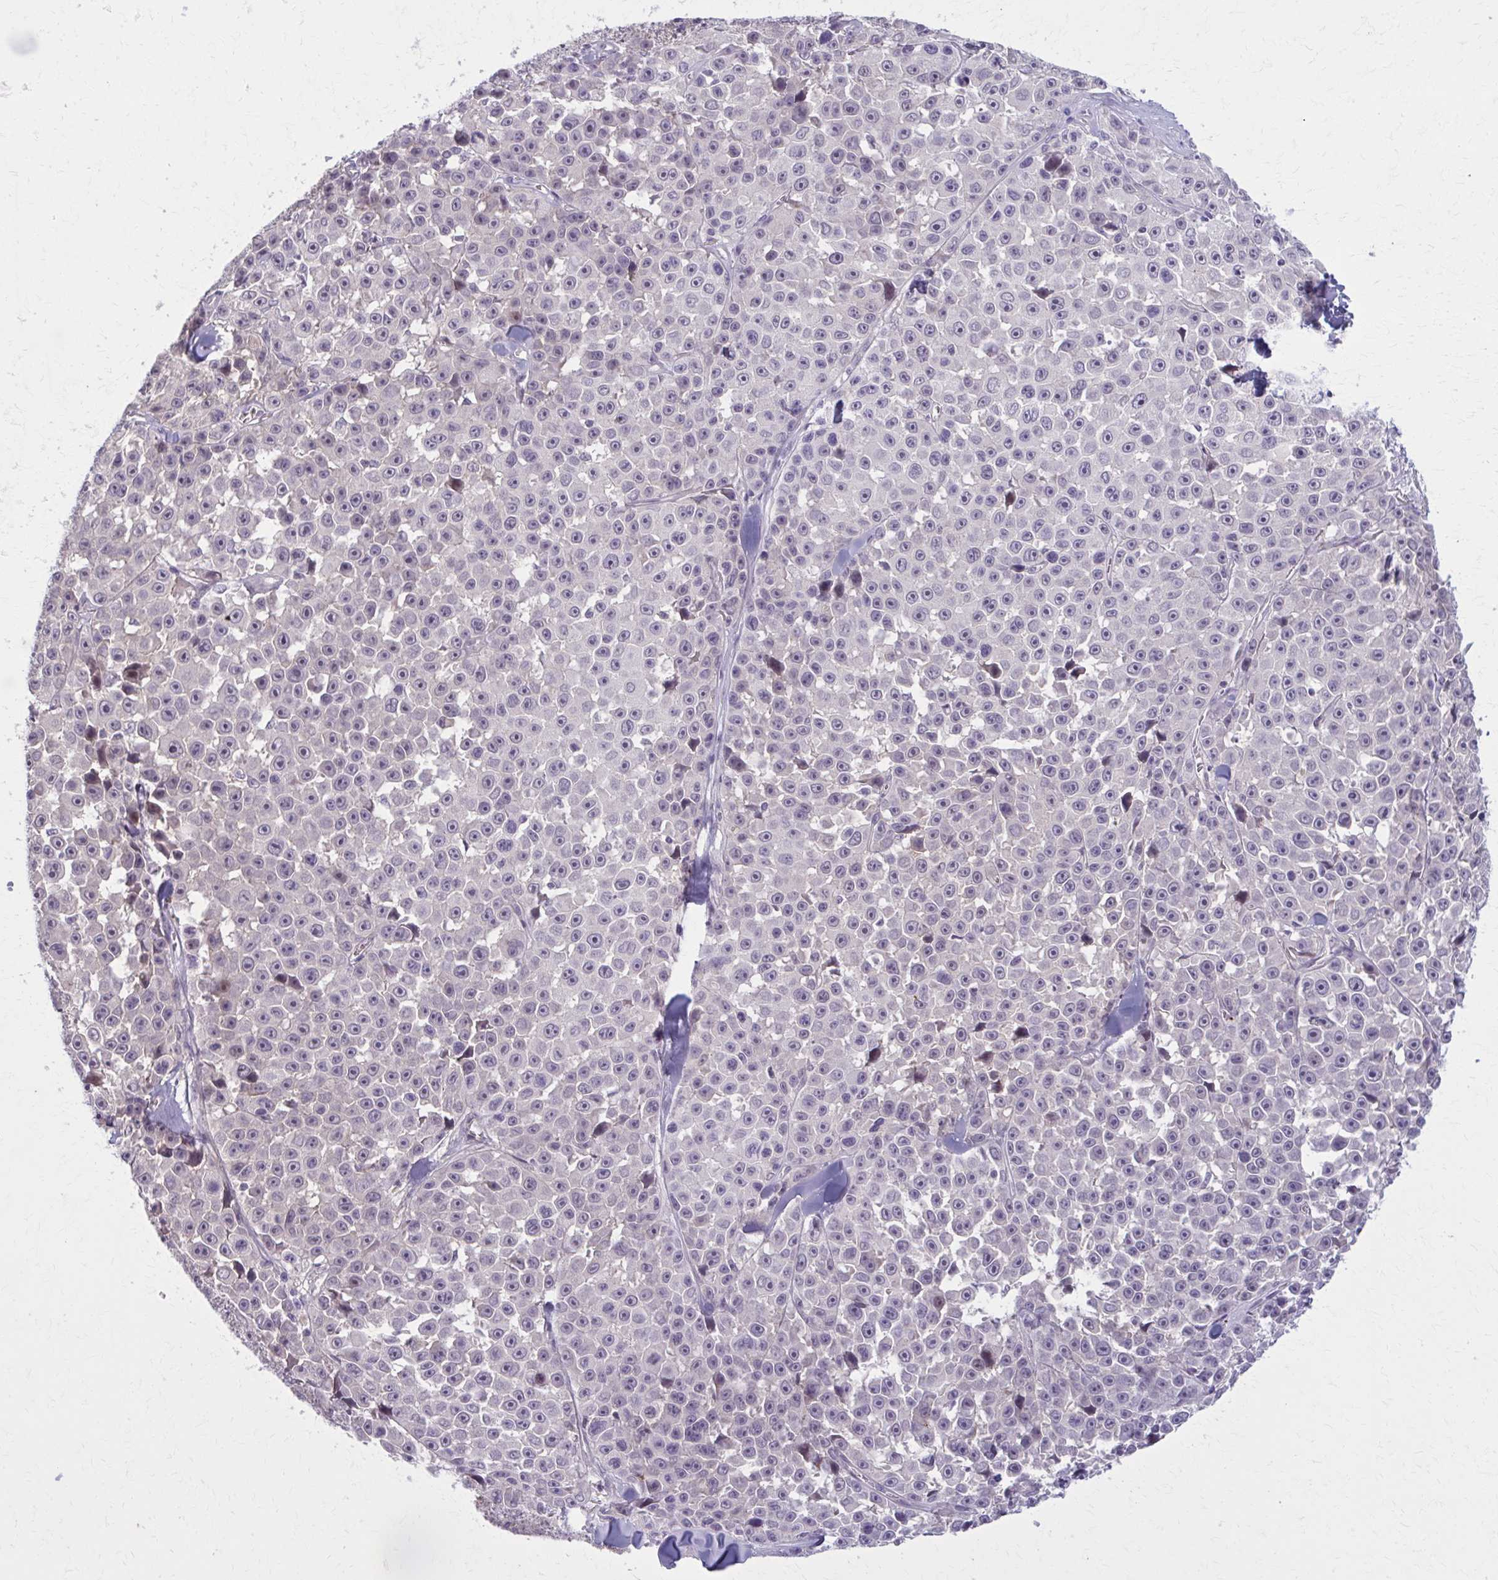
{"staining": {"intensity": "negative", "quantity": "none", "location": "none"}, "tissue": "melanoma", "cell_type": "Tumor cells", "image_type": "cancer", "snomed": [{"axis": "morphology", "description": "Malignant melanoma, NOS"}, {"axis": "topography", "description": "Skin"}], "caption": "High magnification brightfield microscopy of melanoma stained with DAB (brown) and counterstained with hematoxylin (blue): tumor cells show no significant expression.", "gene": "NUMBL", "patient": {"sex": "female", "age": 66}}